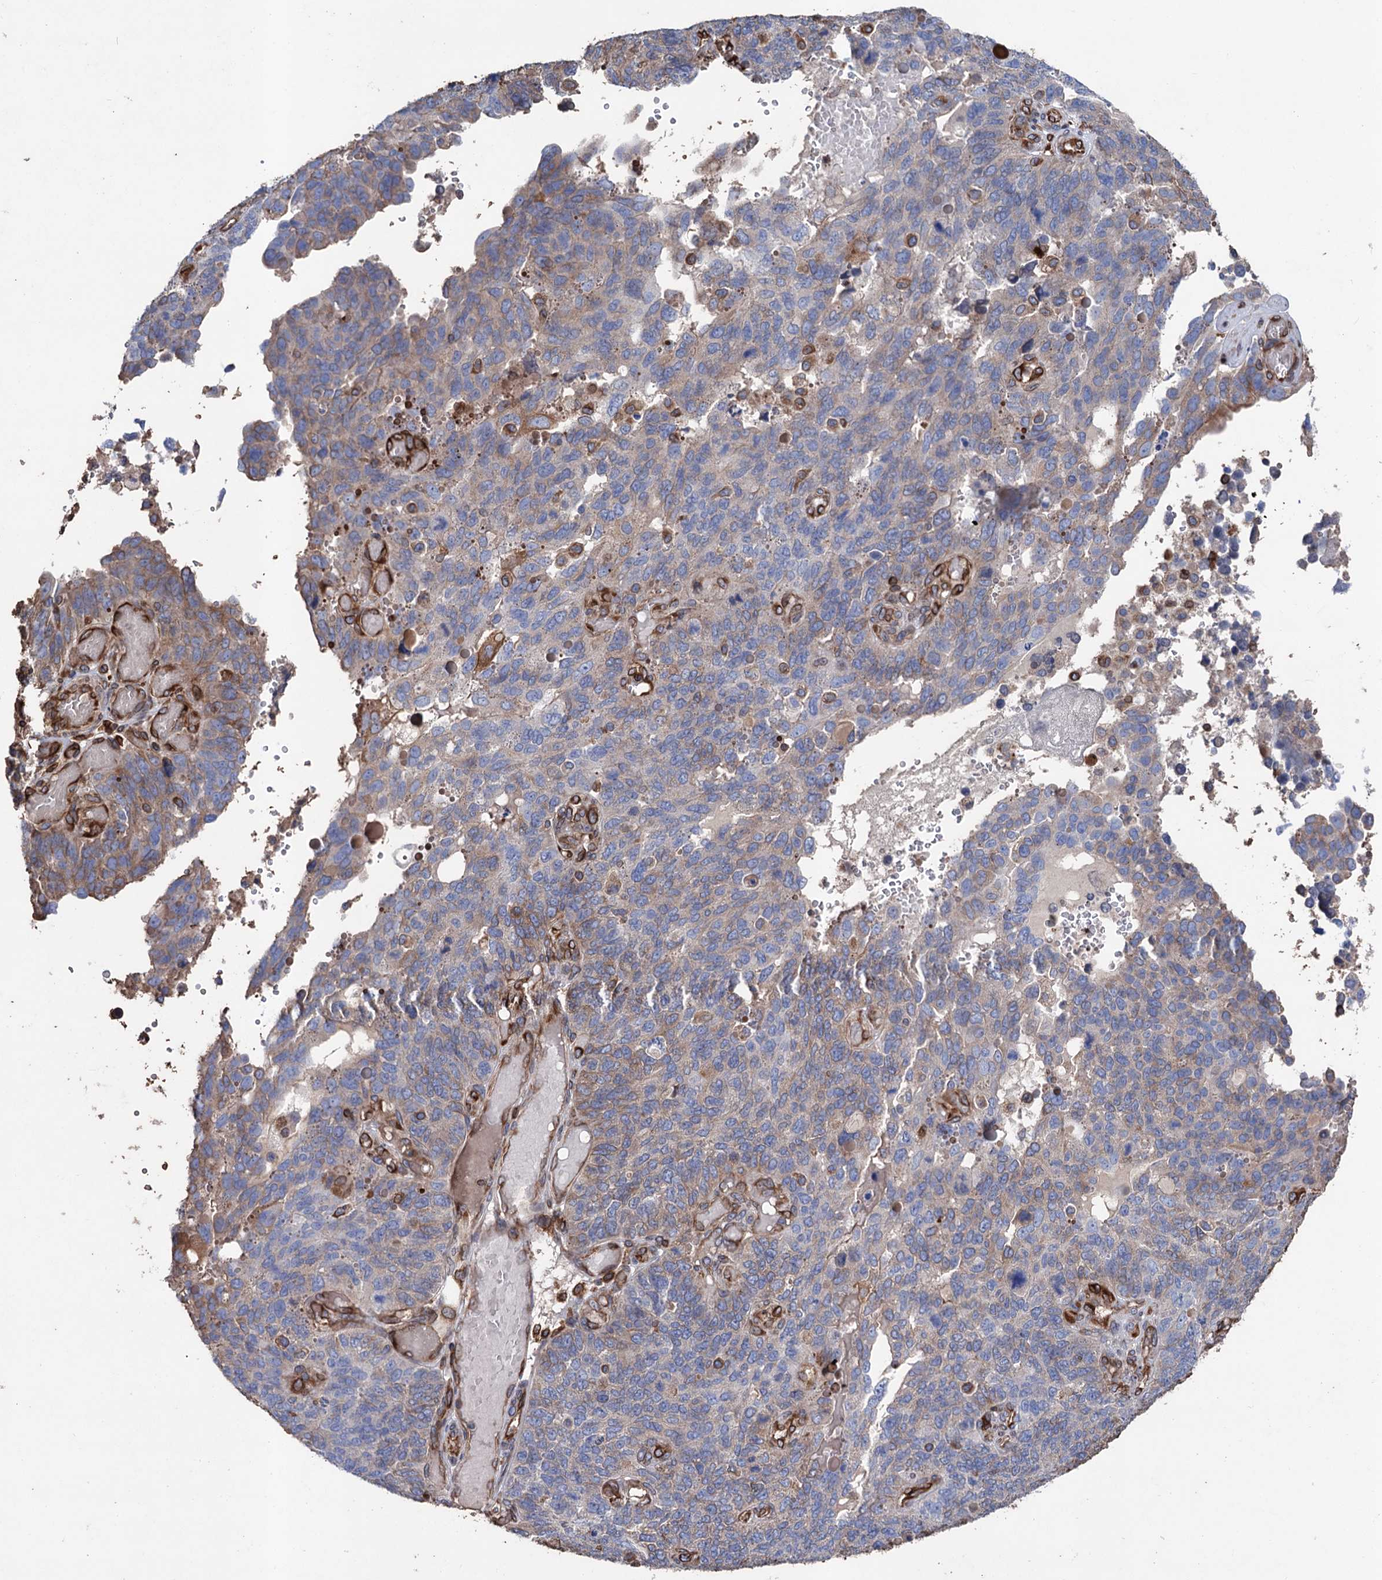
{"staining": {"intensity": "weak", "quantity": "25%-75%", "location": "cytoplasmic/membranous"}, "tissue": "endometrial cancer", "cell_type": "Tumor cells", "image_type": "cancer", "snomed": [{"axis": "morphology", "description": "Adenocarcinoma, NOS"}, {"axis": "topography", "description": "Endometrium"}], "caption": "Human endometrial cancer (adenocarcinoma) stained for a protein (brown) reveals weak cytoplasmic/membranous positive expression in approximately 25%-75% of tumor cells.", "gene": "STING1", "patient": {"sex": "female", "age": 66}}